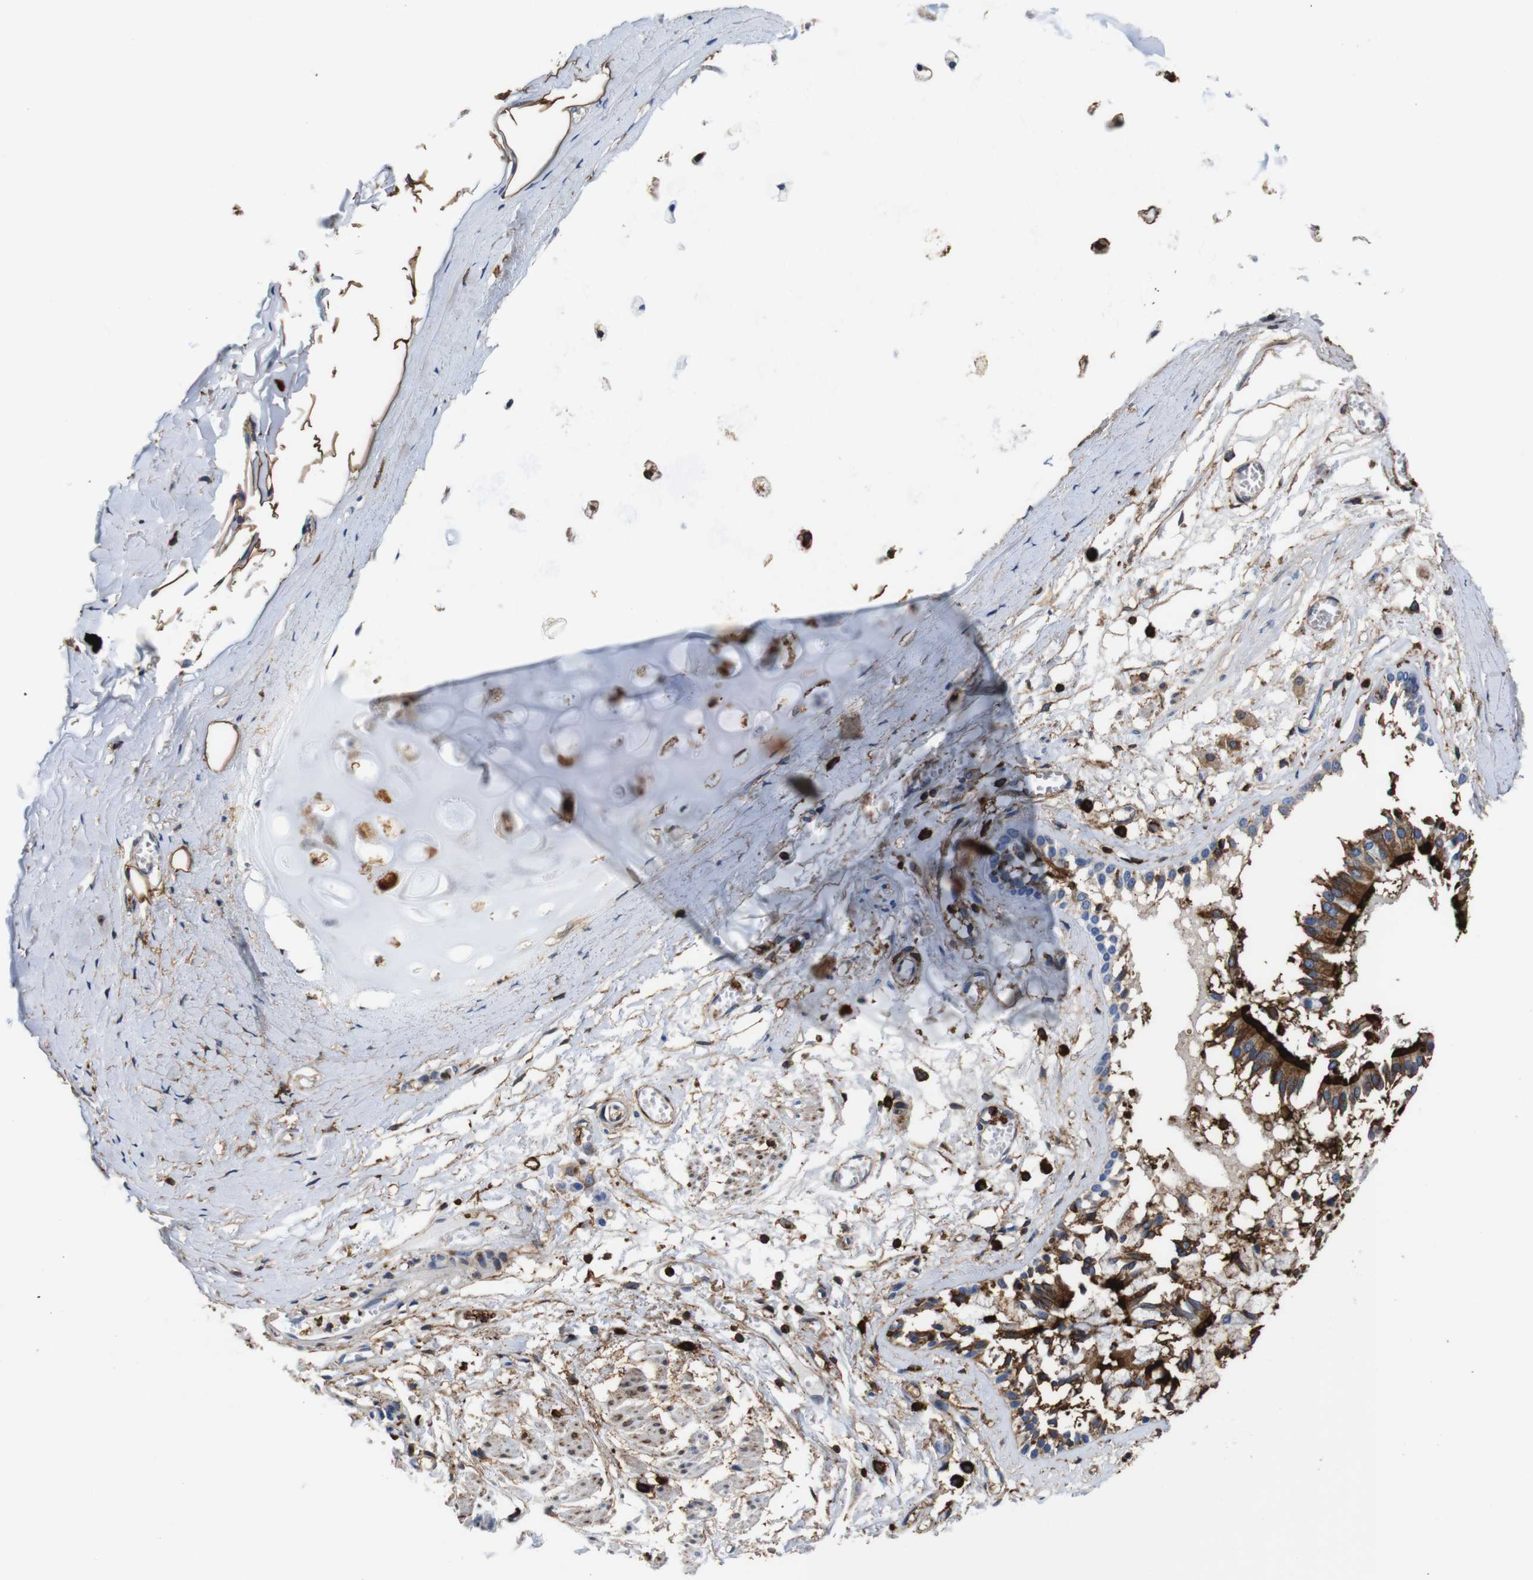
{"staining": {"intensity": "strong", "quantity": ">75%", "location": "cytoplasmic/membranous"}, "tissue": "bronchus", "cell_type": "Respiratory epithelial cells", "image_type": "normal", "snomed": [{"axis": "morphology", "description": "Normal tissue, NOS"}, {"axis": "morphology", "description": "Inflammation, NOS"}, {"axis": "topography", "description": "Cartilage tissue"}, {"axis": "topography", "description": "Lung"}], "caption": "IHC (DAB (3,3'-diaminobenzidine)) staining of unremarkable bronchus demonstrates strong cytoplasmic/membranous protein positivity in approximately >75% of respiratory epithelial cells.", "gene": "ANXA1", "patient": {"sex": "male", "age": 71}}